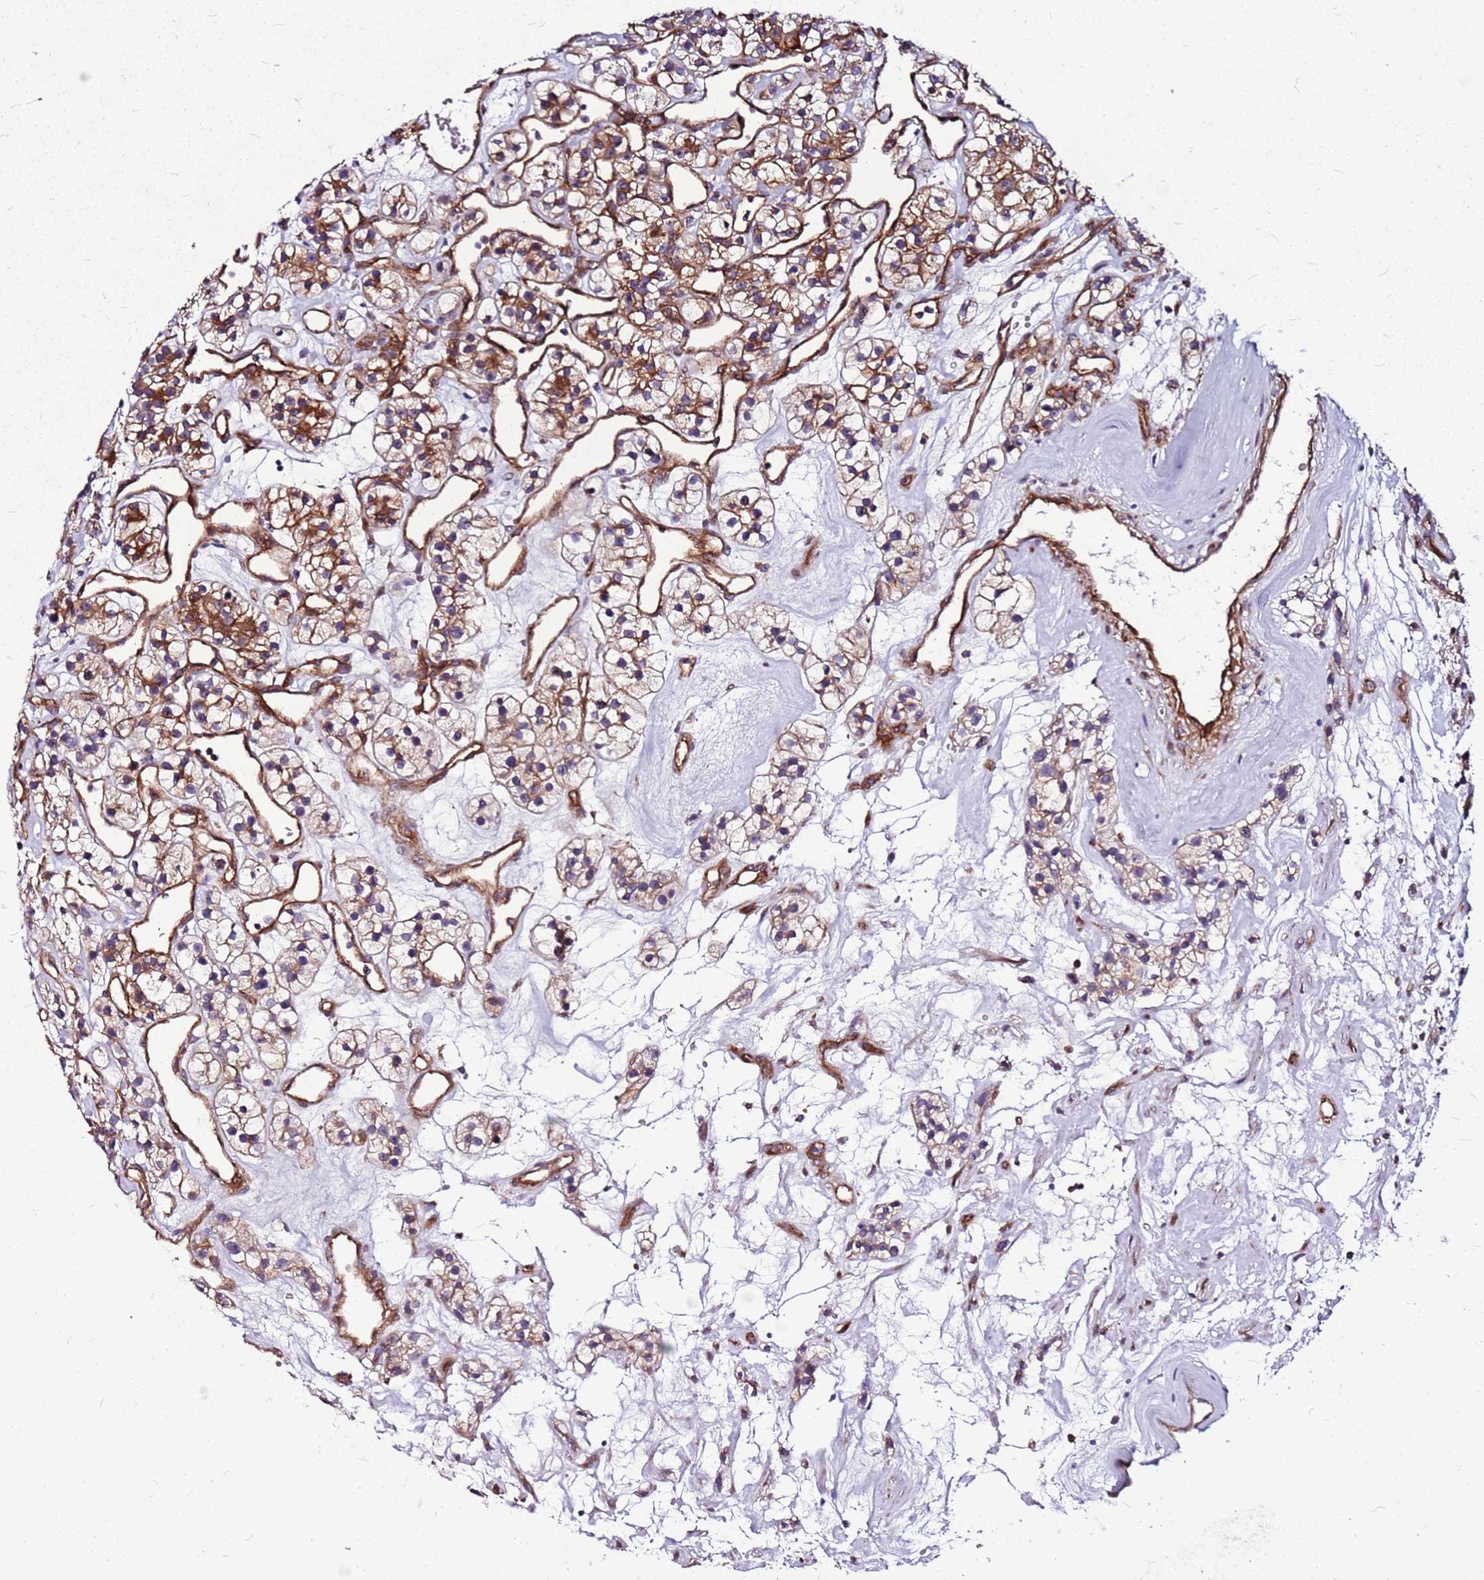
{"staining": {"intensity": "moderate", "quantity": ">75%", "location": "cytoplasmic/membranous"}, "tissue": "renal cancer", "cell_type": "Tumor cells", "image_type": "cancer", "snomed": [{"axis": "morphology", "description": "Adenocarcinoma, NOS"}, {"axis": "topography", "description": "Kidney"}], "caption": "Renal adenocarcinoma stained for a protein (brown) demonstrates moderate cytoplasmic/membranous positive positivity in approximately >75% of tumor cells.", "gene": "TOPAZ1", "patient": {"sex": "female", "age": 57}}